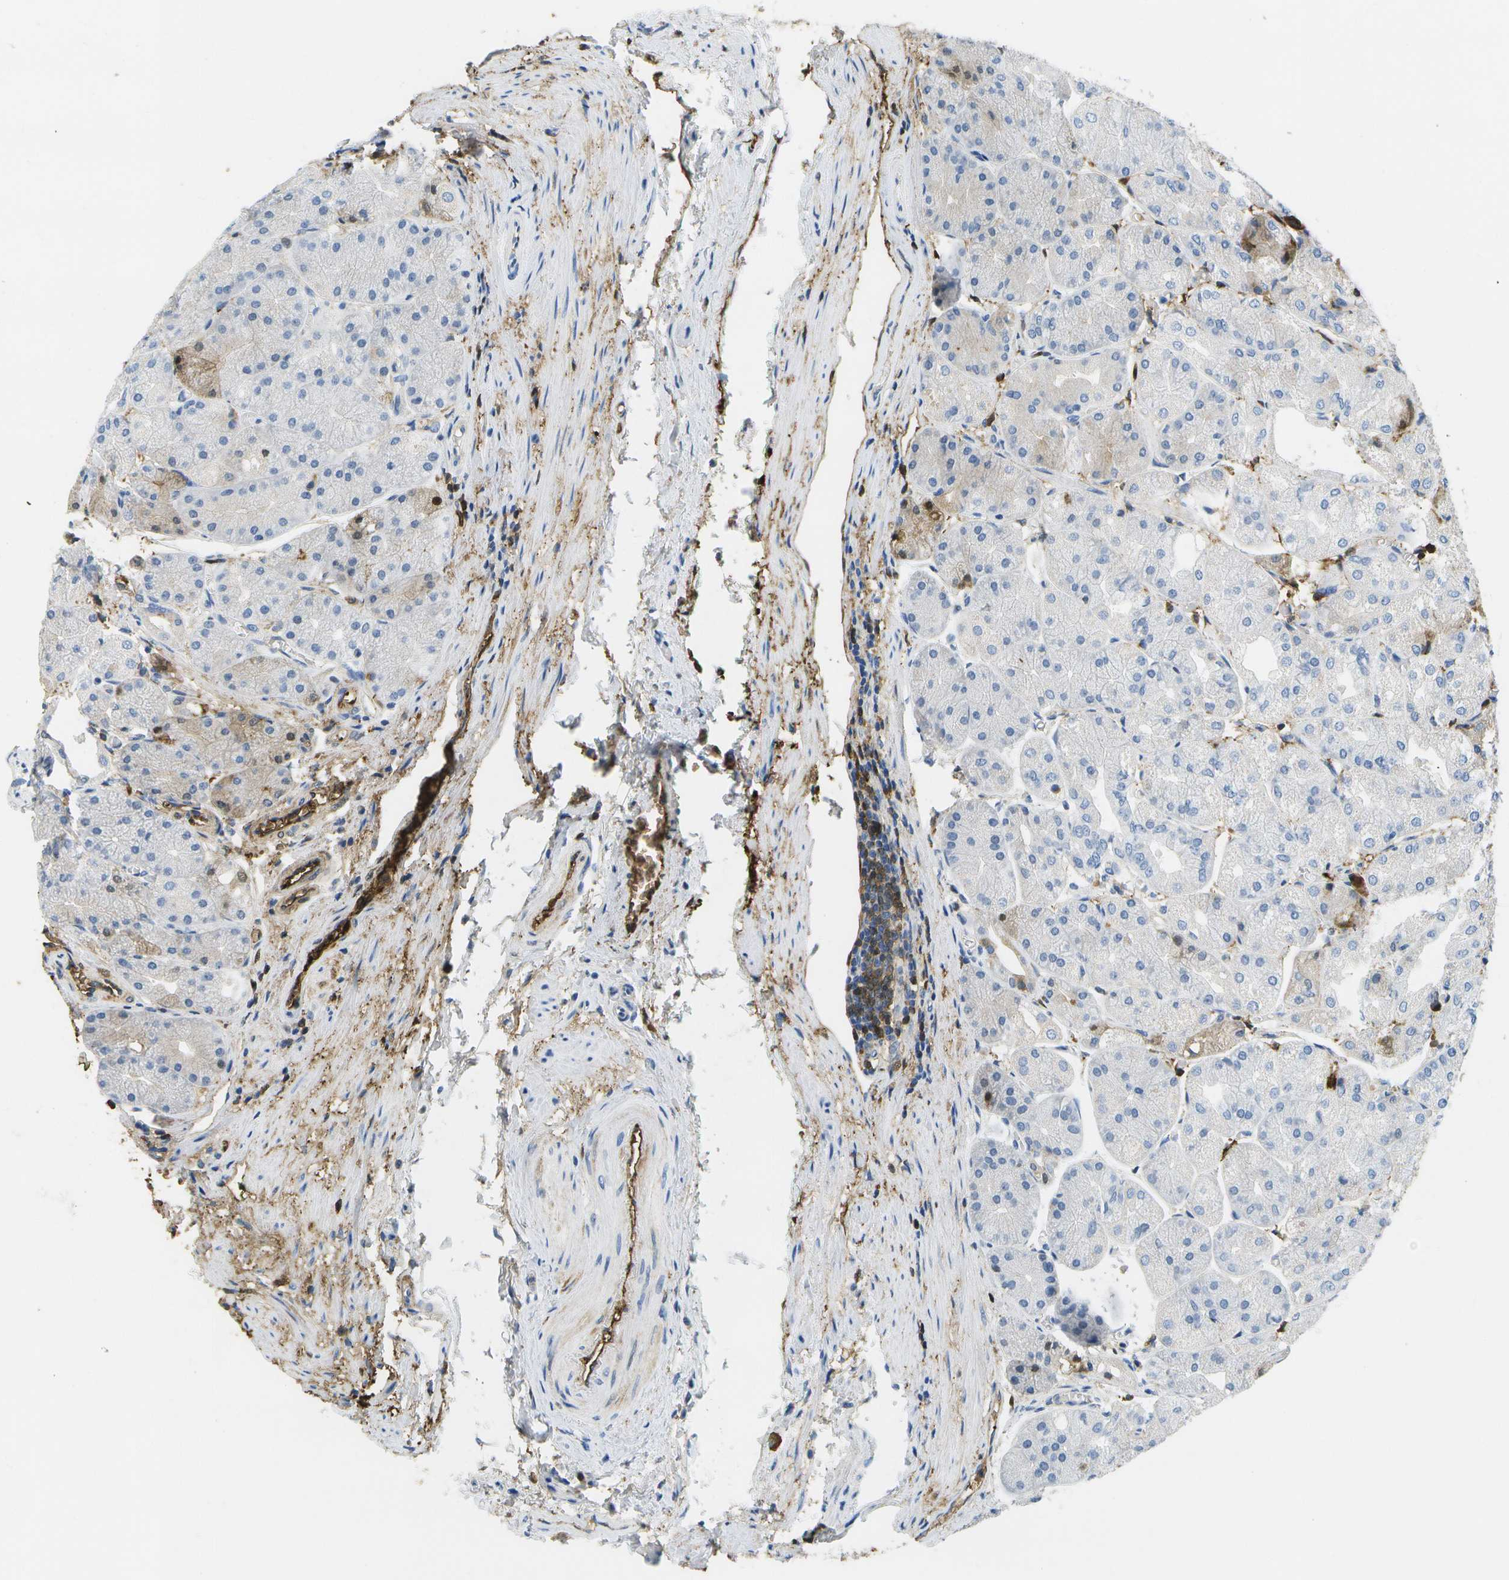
{"staining": {"intensity": "strong", "quantity": "<25%", "location": "cytoplasmic/membranous,nuclear"}, "tissue": "stomach", "cell_type": "Glandular cells", "image_type": "normal", "snomed": [{"axis": "morphology", "description": "Normal tissue, NOS"}, {"axis": "topography", "description": "Stomach, upper"}], "caption": "Immunohistochemistry (IHC) of unremarkable human stomach exhibits medium levels of strong cytoplasmic/membranous,nuclear expression in about <25% of glandular cells. Nuclei are stained in blue.", "gene": "SERPINA1", "patient": {"sex": "male", "age": 72}}